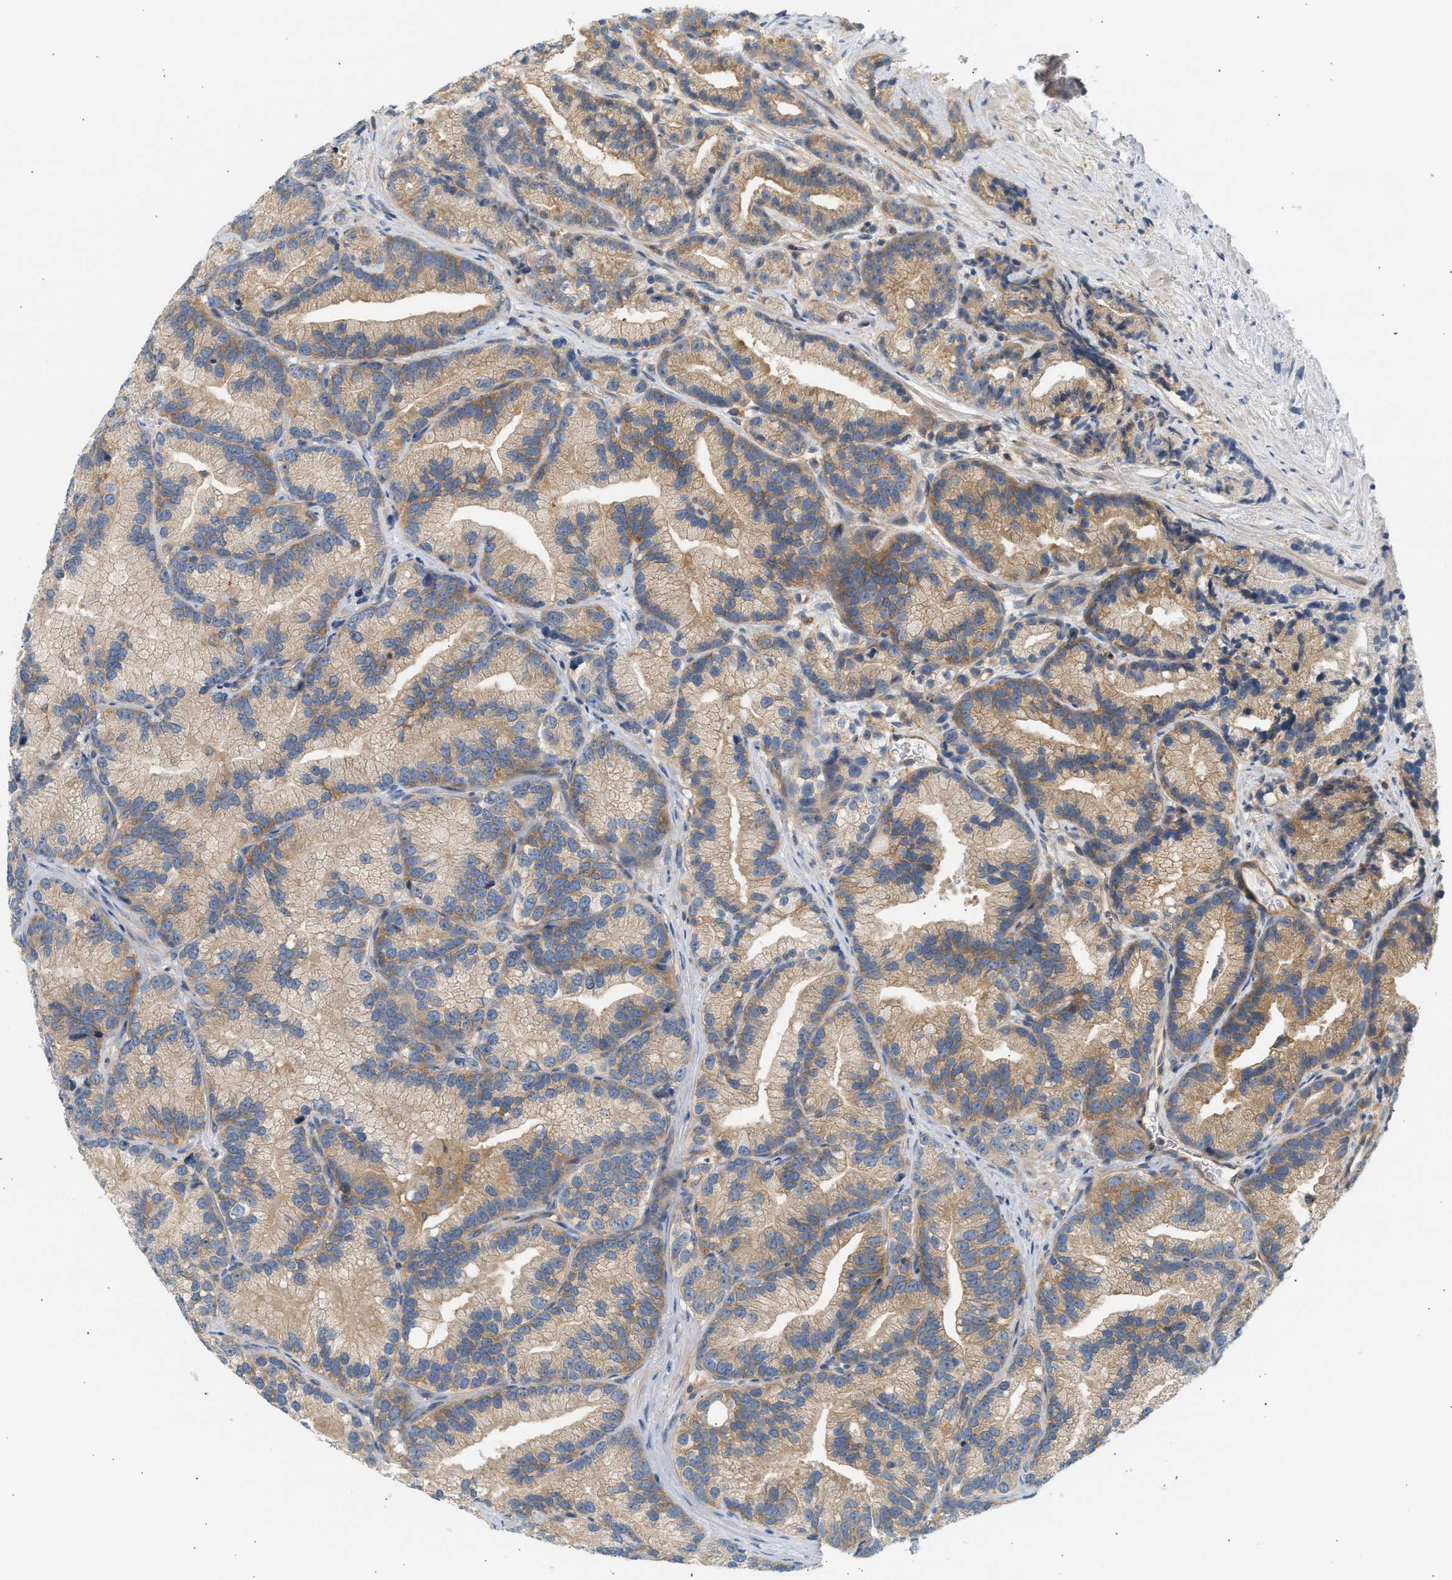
{"staining": {"intensity": "moderate", "quantity": ">75%", "location": "cytoplasmic/membranous"}, "tissue": "prostate cancer", "cell_type": "Tumor cells", "image_type": "cancer", "snomed": [{"axis": "morphology", "description": "Adenocarcinoma, Low grade"}, {"axis": "topography", "description": "Prostate"}], "caption": "A high-resolution micrograph shows immunohistochemistry staining of prostate cancer, which exhibits moderate cytoplasmic/membranous expression in about >75% of tumor cells.", "gene": "PAFAH1B1", "patient": {"sex": "male", "age": 89}}